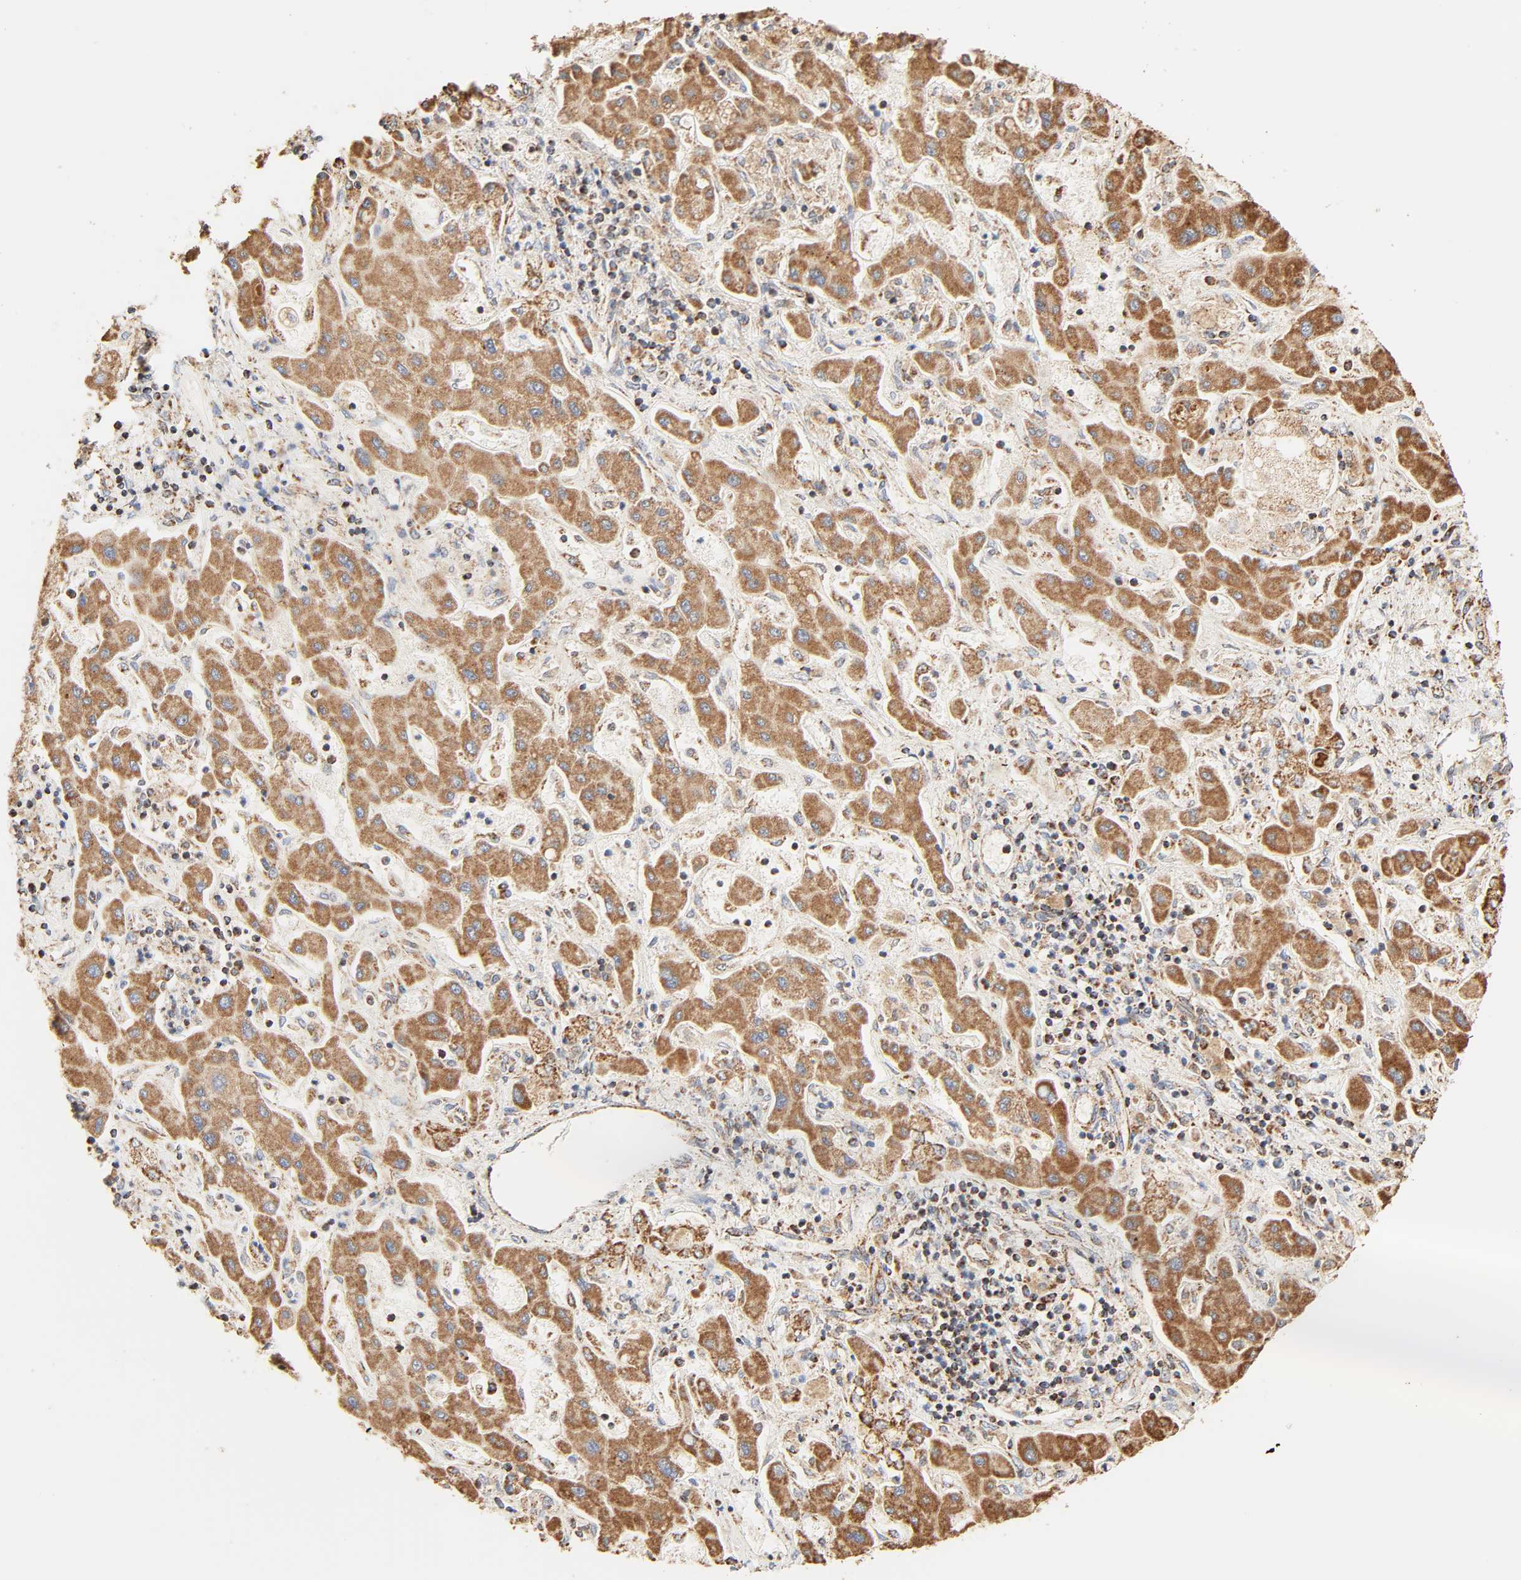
{"staining": {"intensity": "moderate", "quantity": ">75%", "location": "cytoplasmic/membranous"}, "tissue": "liver cancer", "cell_type": "Tumor cells", "image_type": "cancer", "snomed": [{"axis": "morphology", "description": "Cholangiocarcinoma"}, {"axis": "topography", "description": "Liver"}], "caption": "A brown stain labels moderate cytoplasmic/membranous expression of a protein in human cholangiocarcinoma (liver) tumor cells. The staining was performed using DAB, with brown indicating positive protein expression. Nuclei are stained blue with hematoxylin.", "gene": "ZMAT5", "patient": {"sex": "male", "age": 50}}